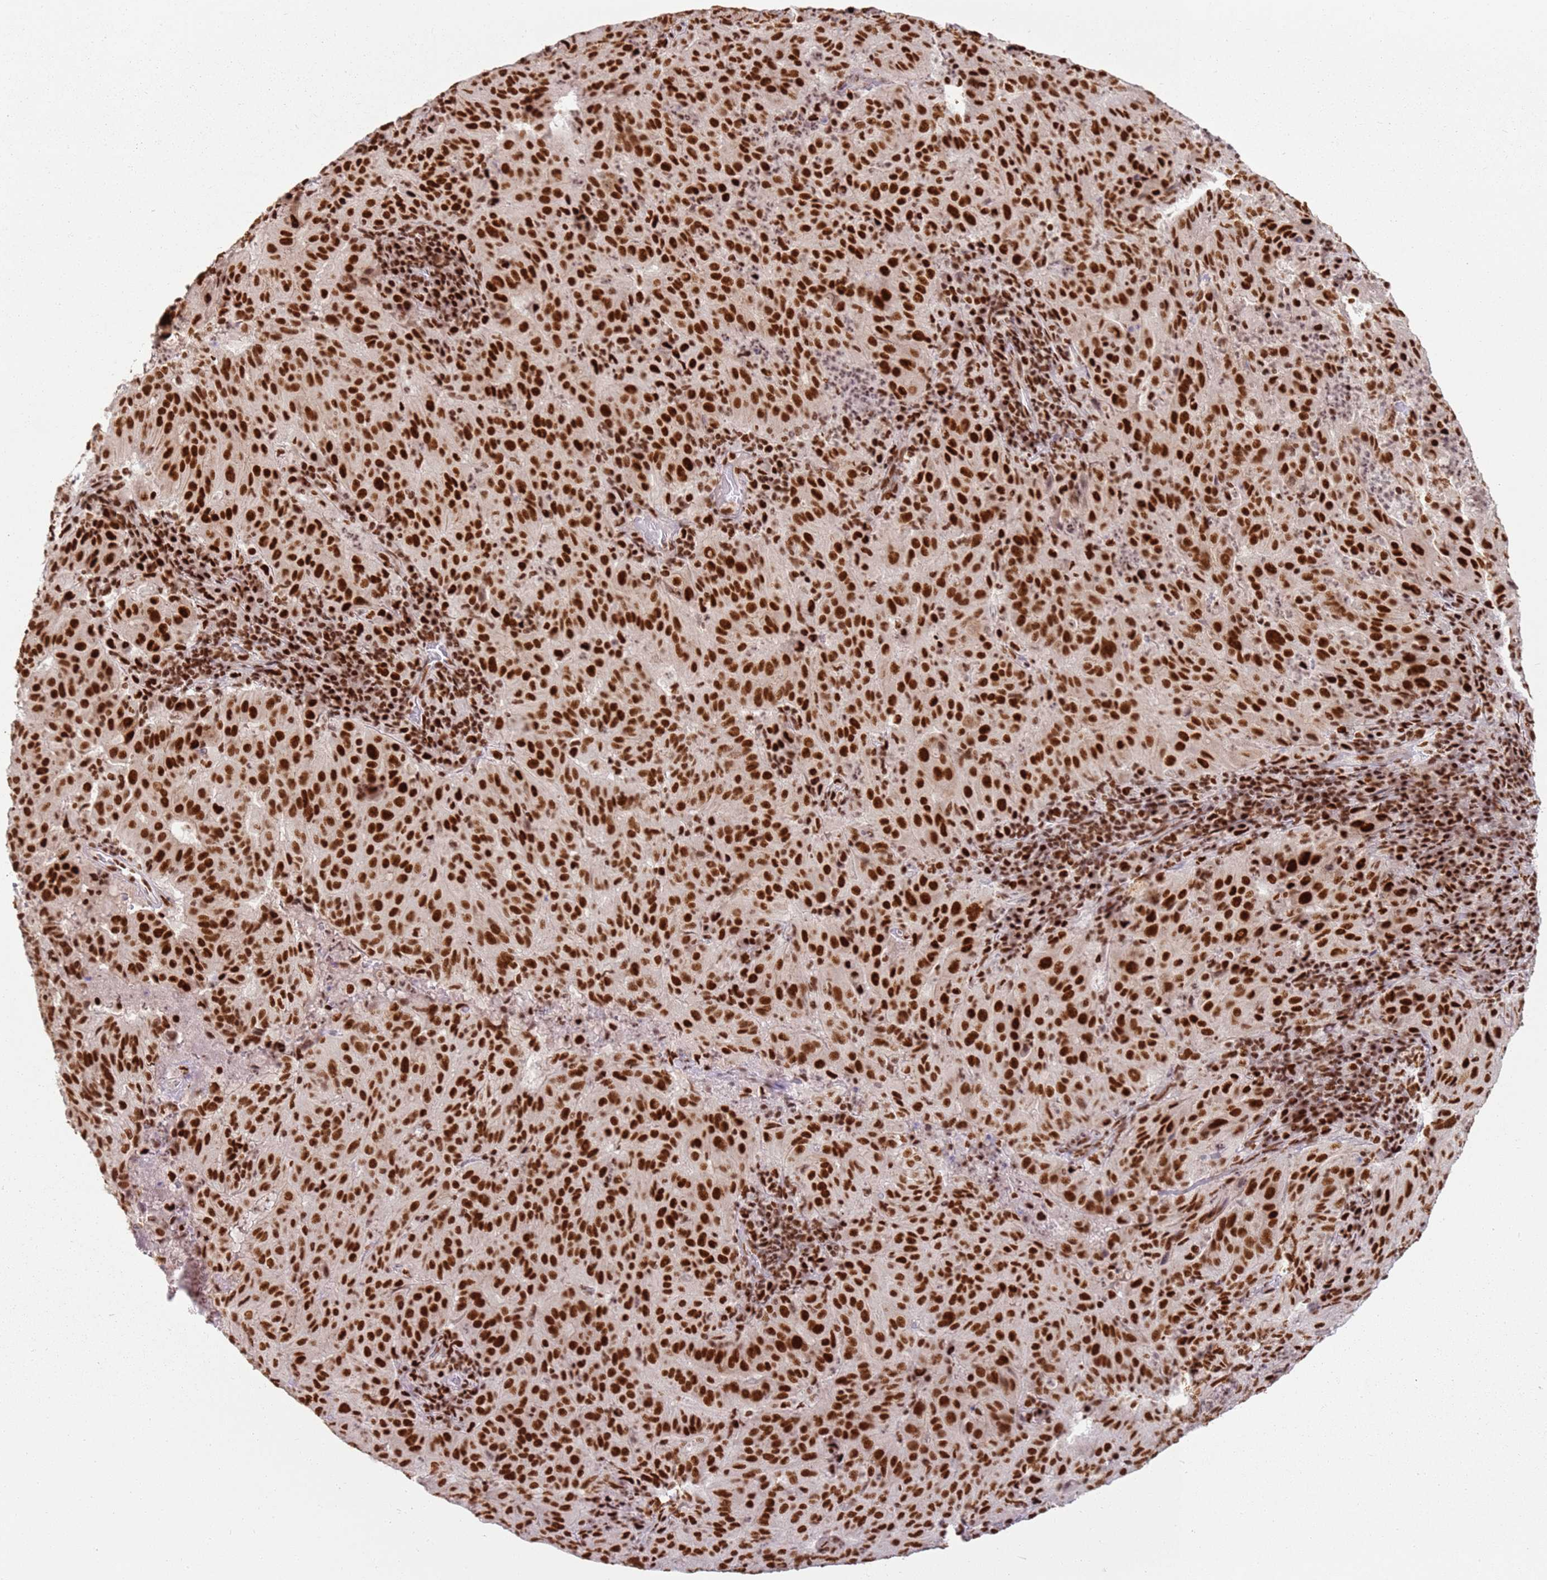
{"staining": {"intensity": "strong", "quantity": ">75%", "location": "nuclear"}, "tissue": "pancreatic cancer", "cell_type": "Tumor cells", "image_type": "cancer", "snomed": [{"axis": "morphology", "description": "Adenocarcinoma, NOS"}, {"axis": "topography", "description": "Pancreas"}], "caption": "High-power microscopy captured an immunohistochemistry (IHC) micrograph of pancreatic cancer (adenocarcinoma), revealing strong nuclear expression in about >75% of tumor cells.", "gene": "TENT4A", "patient": {"sex": "male", "age": 63}}